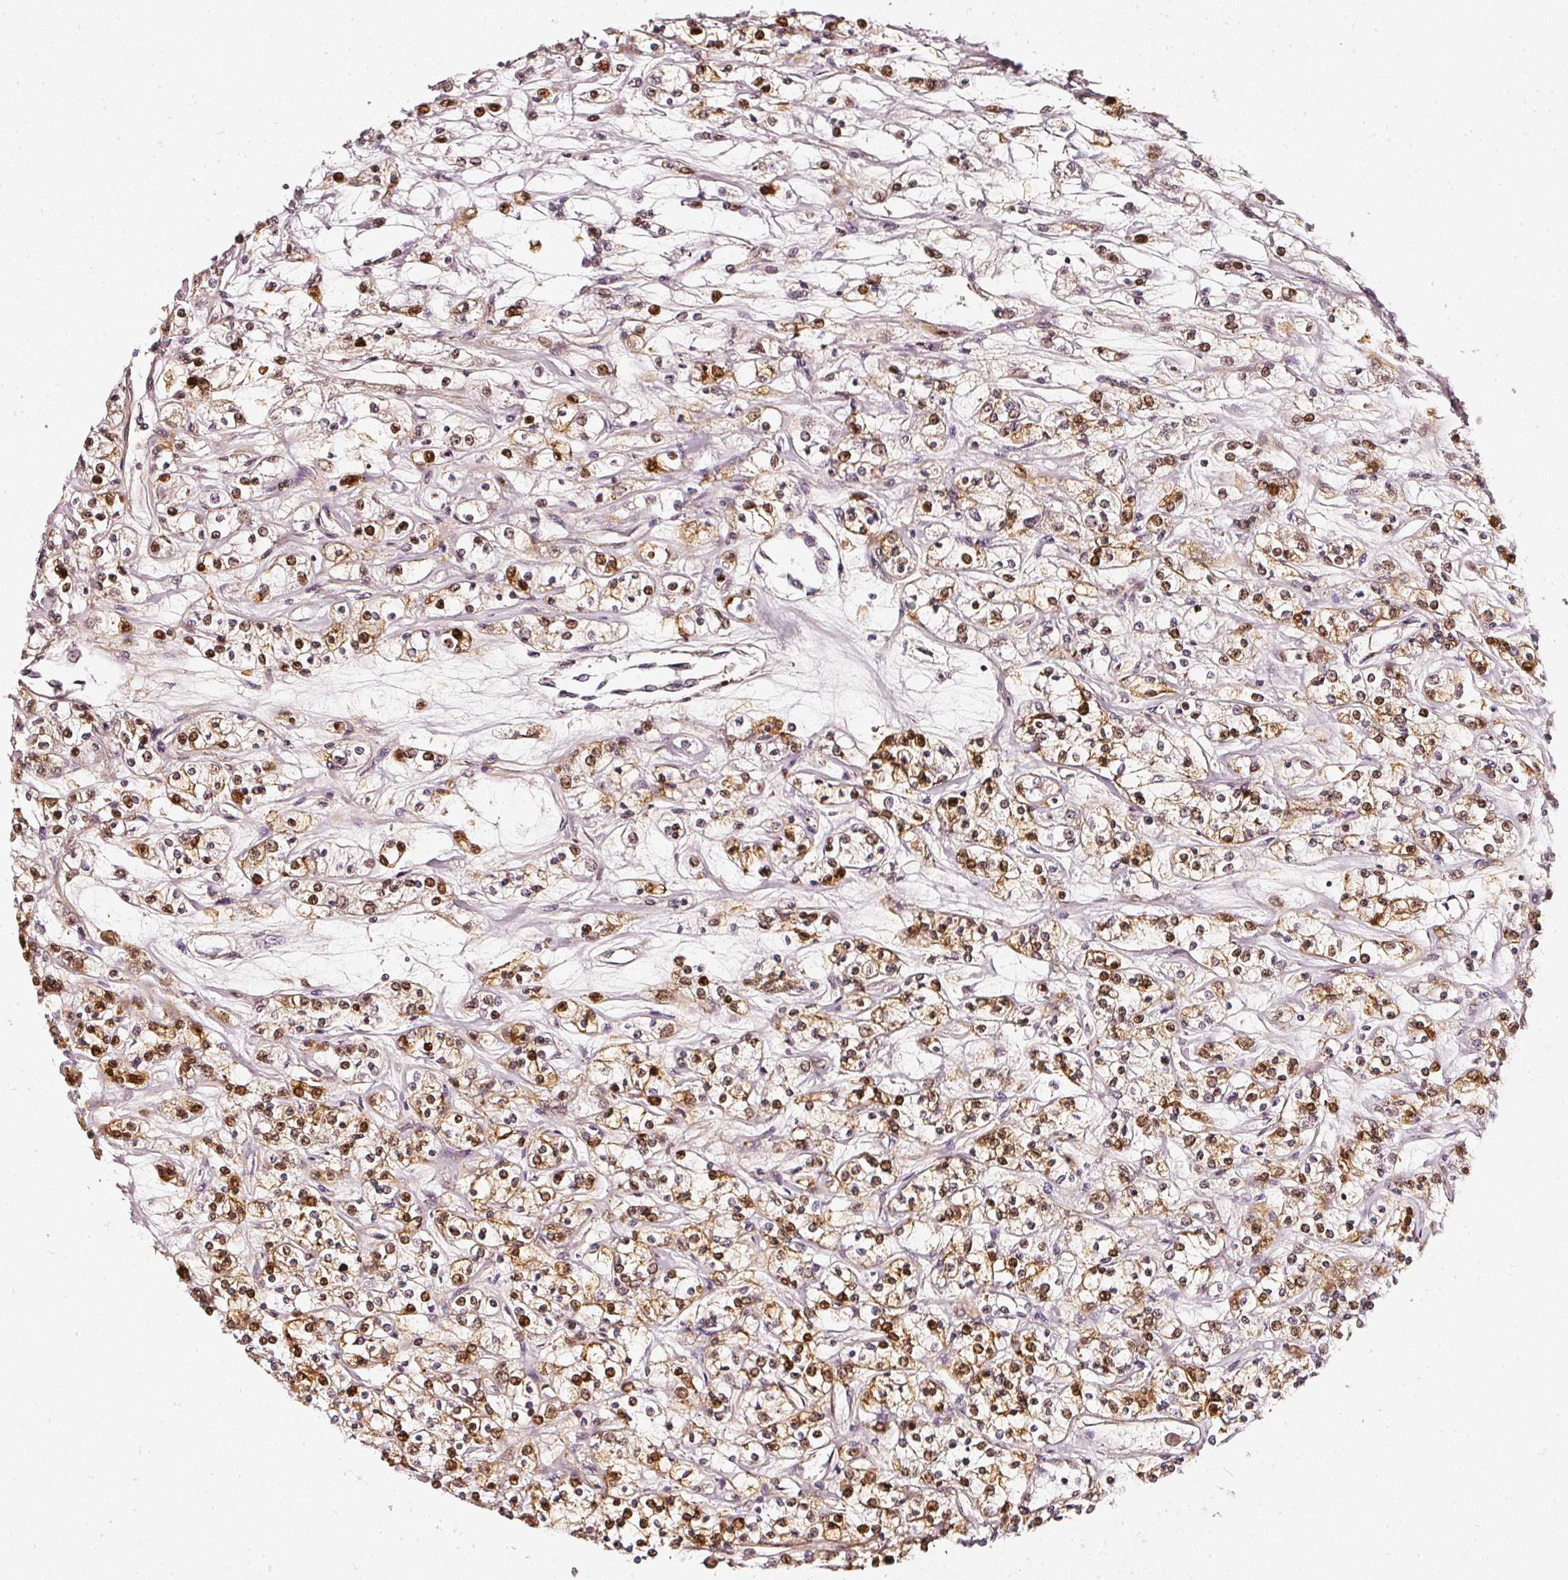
{"staining": {"intensity": "strong", "quantity": ">75%", "location": "cytoplasmic/membranous,nuclear"}, "tissue": "renal cancer", "cell_type": "Tumor cells", "image_type": "cancer", "snomed": [{"axis": "morphology", "description": "Adenocarcinoma, NOS"}, {"axis": "topography", "description": "Kidney"}], "caption": "High-magnification brightfield microscopy of renal cancer (adenocarcinoma) stained with DAB (brown) and counterstained with hematoxylin (blue). tumor cells exhibit strong cytoplasmic/membranous and nuclear staining is identified in about>75% of cells. The staining was performed using DAB (3,3'-diaminobenzidine), with brown indicating positive protein expression. Nuclei are stained blue with hematoxylin.", "gene": "ASMTL", "patient": {"sex": "female", "age": 59}}